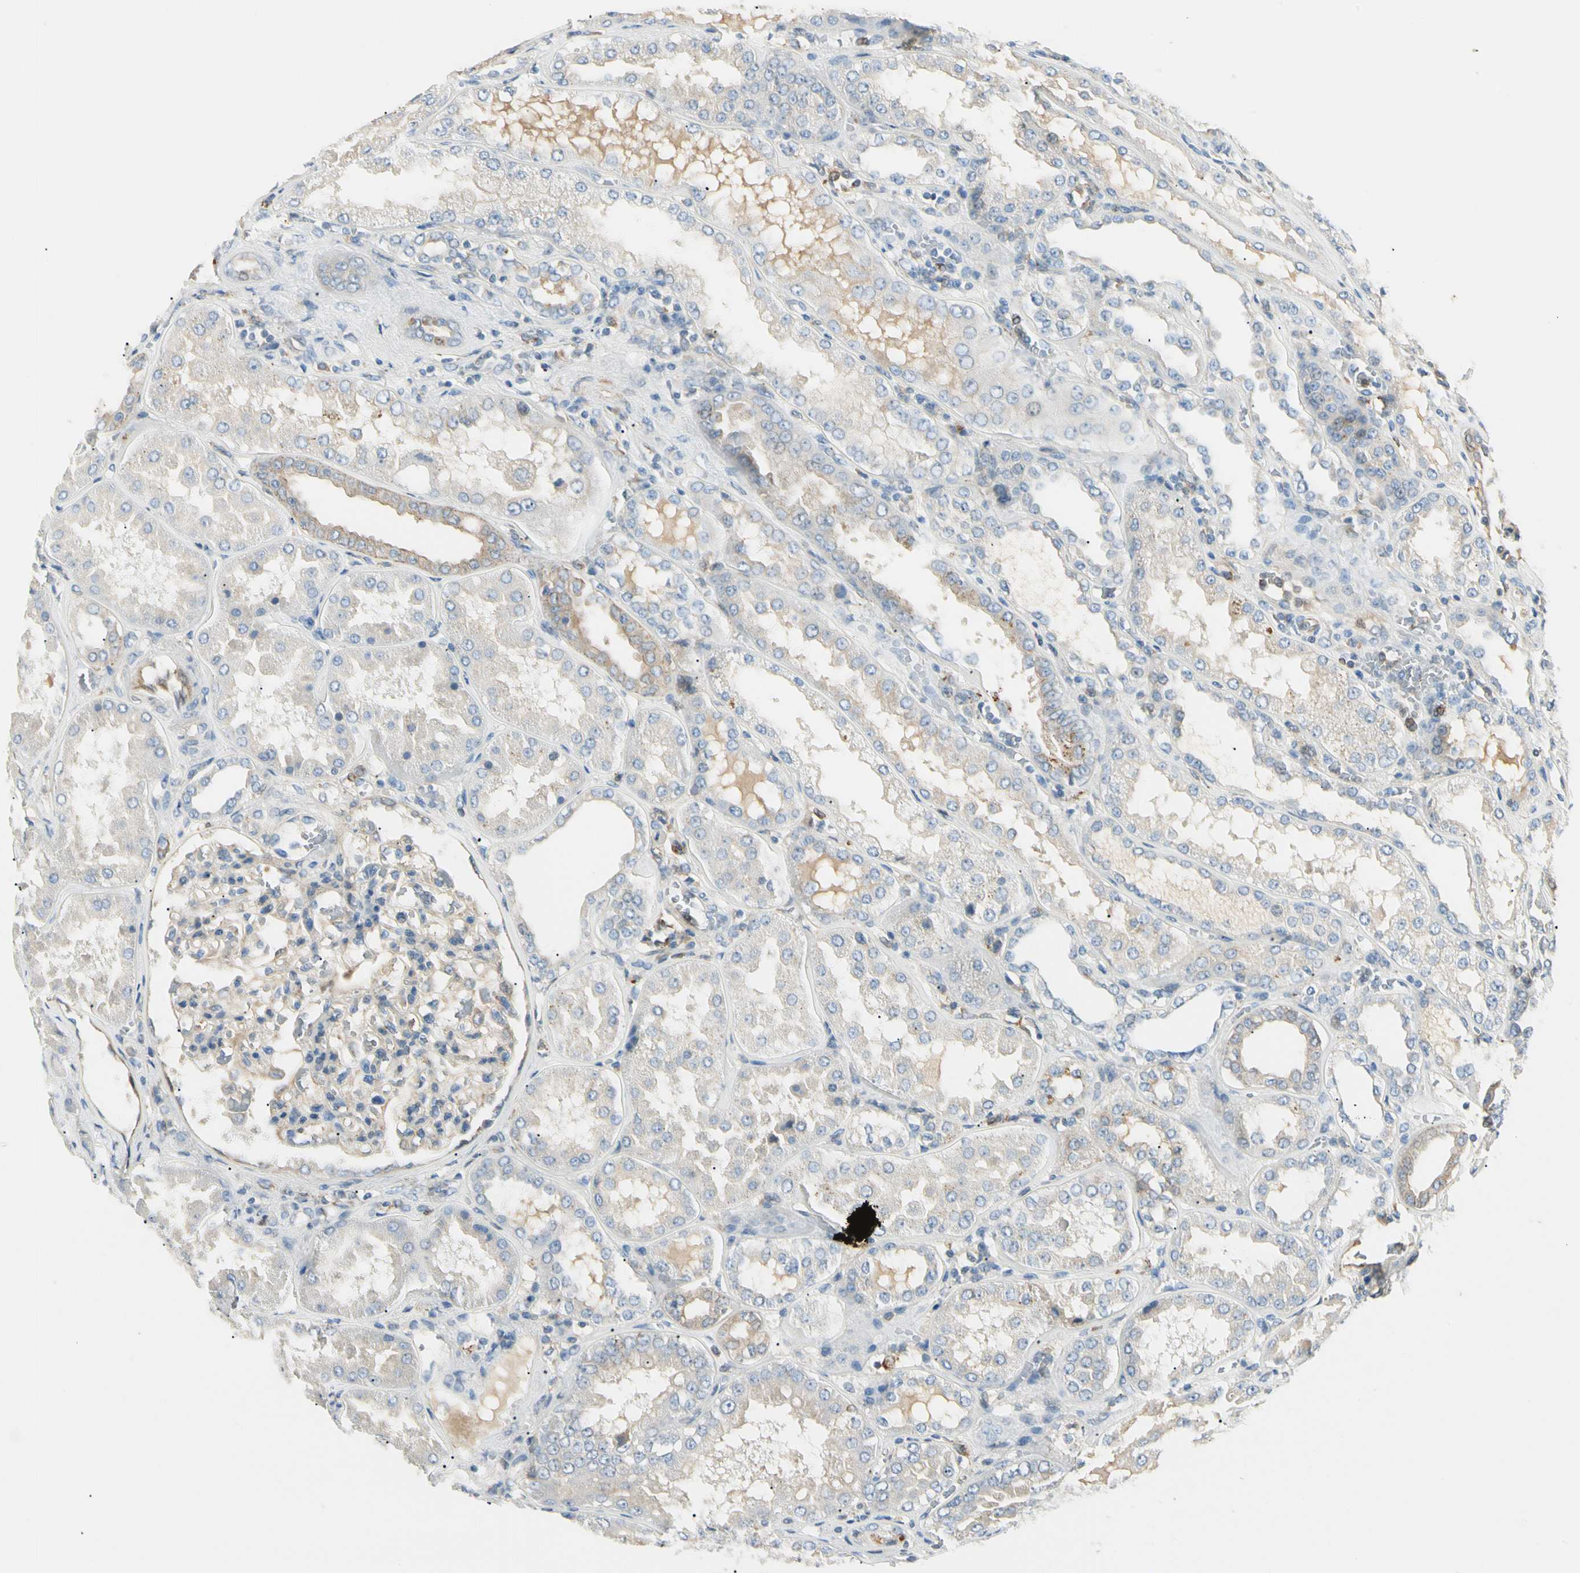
{"staining": {"intensity": "weak", "quantity": "<25%", "location": "cytoplasmic/membranous"}, "tissue": "kidney", "cell_type": "Cells in glomeruli", "image_type": "normal", "snomed": [{"axis": "morphology", "description": "Normal tissue, NOS"}, {"axis": "topography", "description": "Kidney"}], "caption": "Protein analysis of normal kidney shows no significant positivity in cells in glomeruli. (DAB (3,3'-diaminobenzidine) immunohistochemistry visualized using brightfield microscopy, high magnification).", "gene": "LPCAT2", "patient": {"sex": "female", "age": 56}}